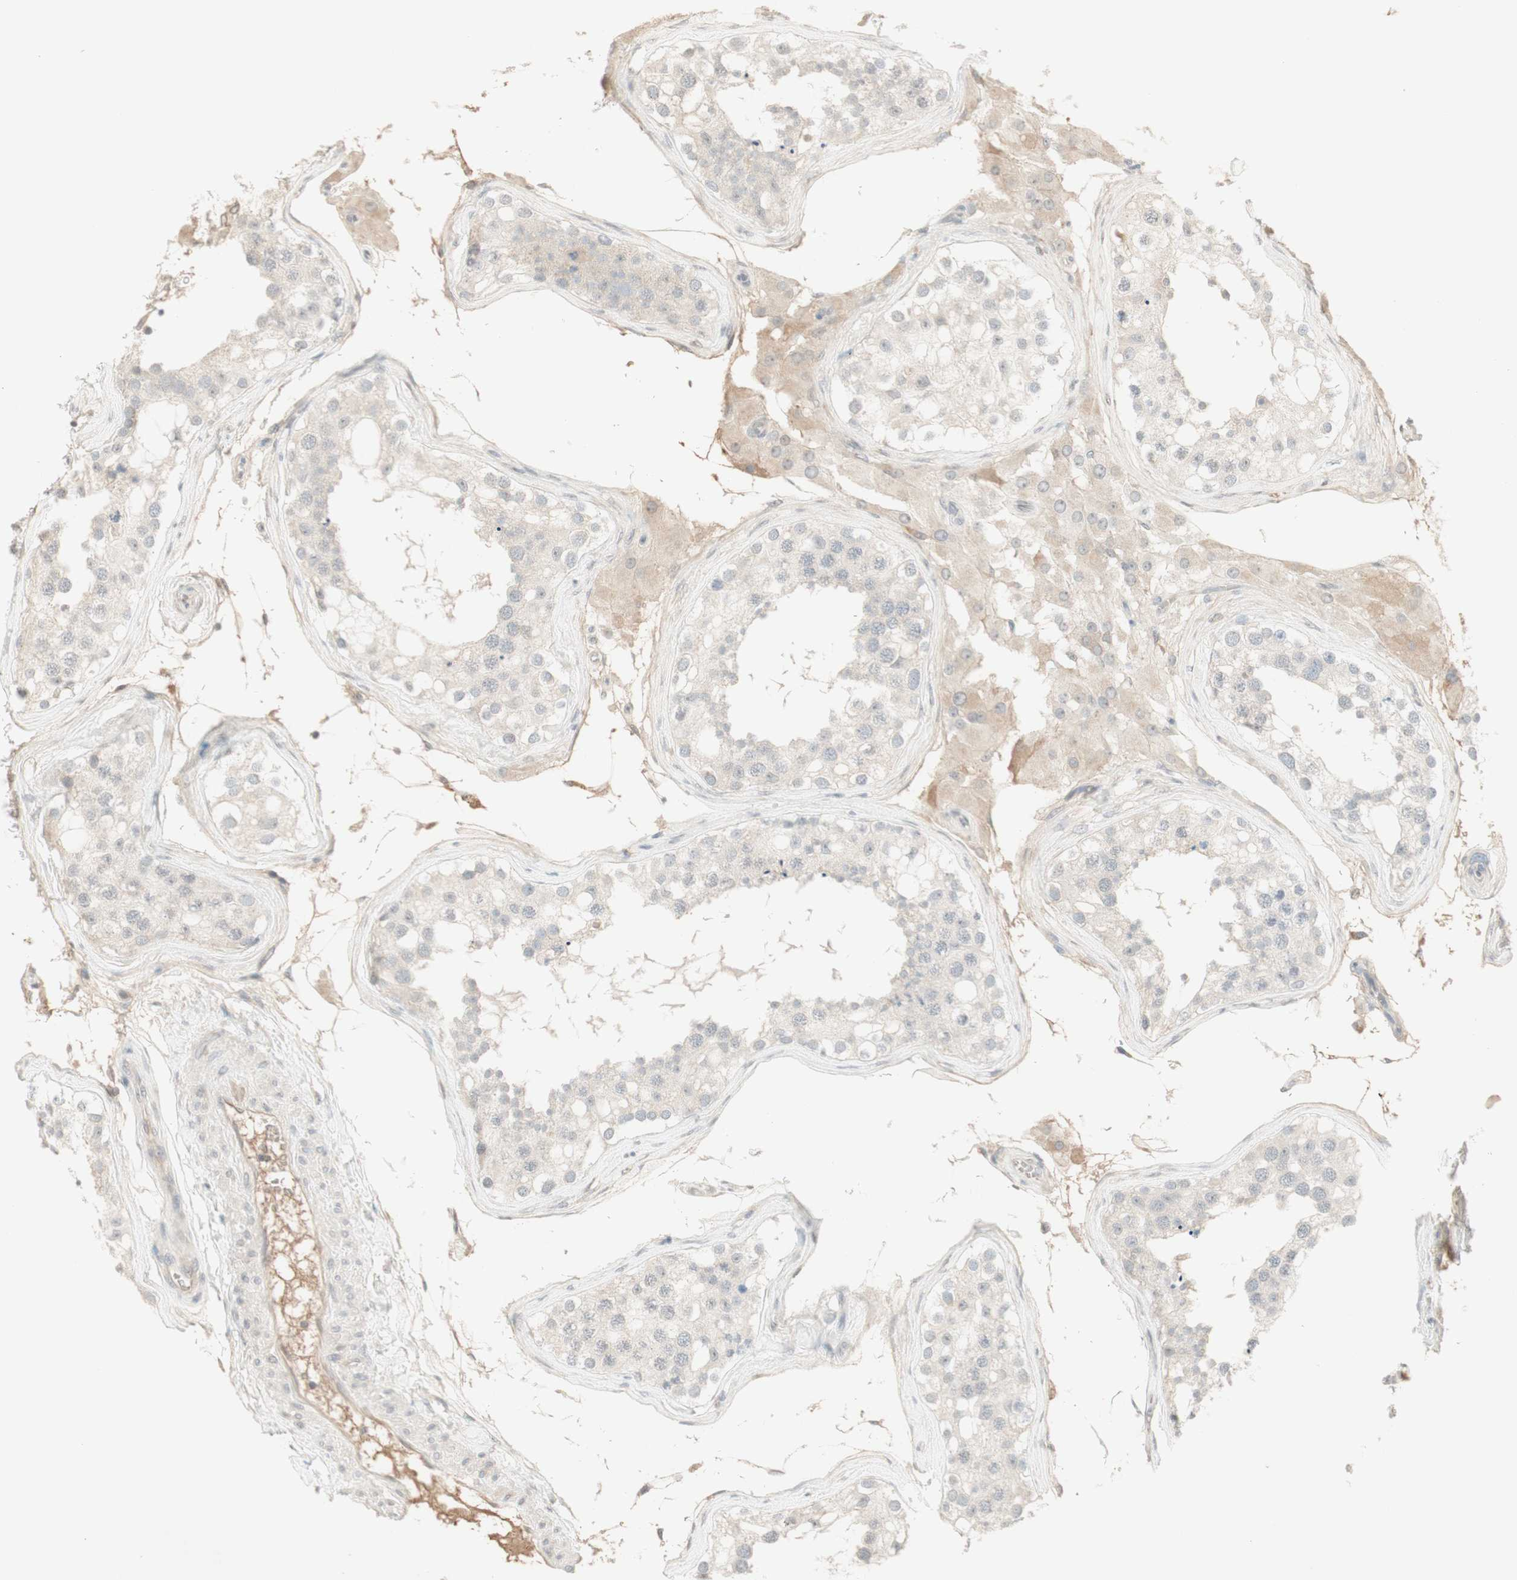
{"staining": {"intensity": "negative", "quantity": "none", "location": "none"}, "tissue": "testis", "cell_type": "Cells in seminiferous ducts", "image_type": "normal", "snomed": [{"axis": "morphology", "description": "Normal tissue, NOS"}, {"axis": "topography", "description": "Testis"}], "caption": "IHC image of unremarkable testis stained for a protein (brown), which displays no staining in cells in seminiferous ducts. (DAB (3,3'-diaminobenzidine) immunohistochemistry (IHC) visualized using brightfield microscopy, high magnification).", "gene": "PLCD4", "patient": {"sex": "male", "age": 68}}